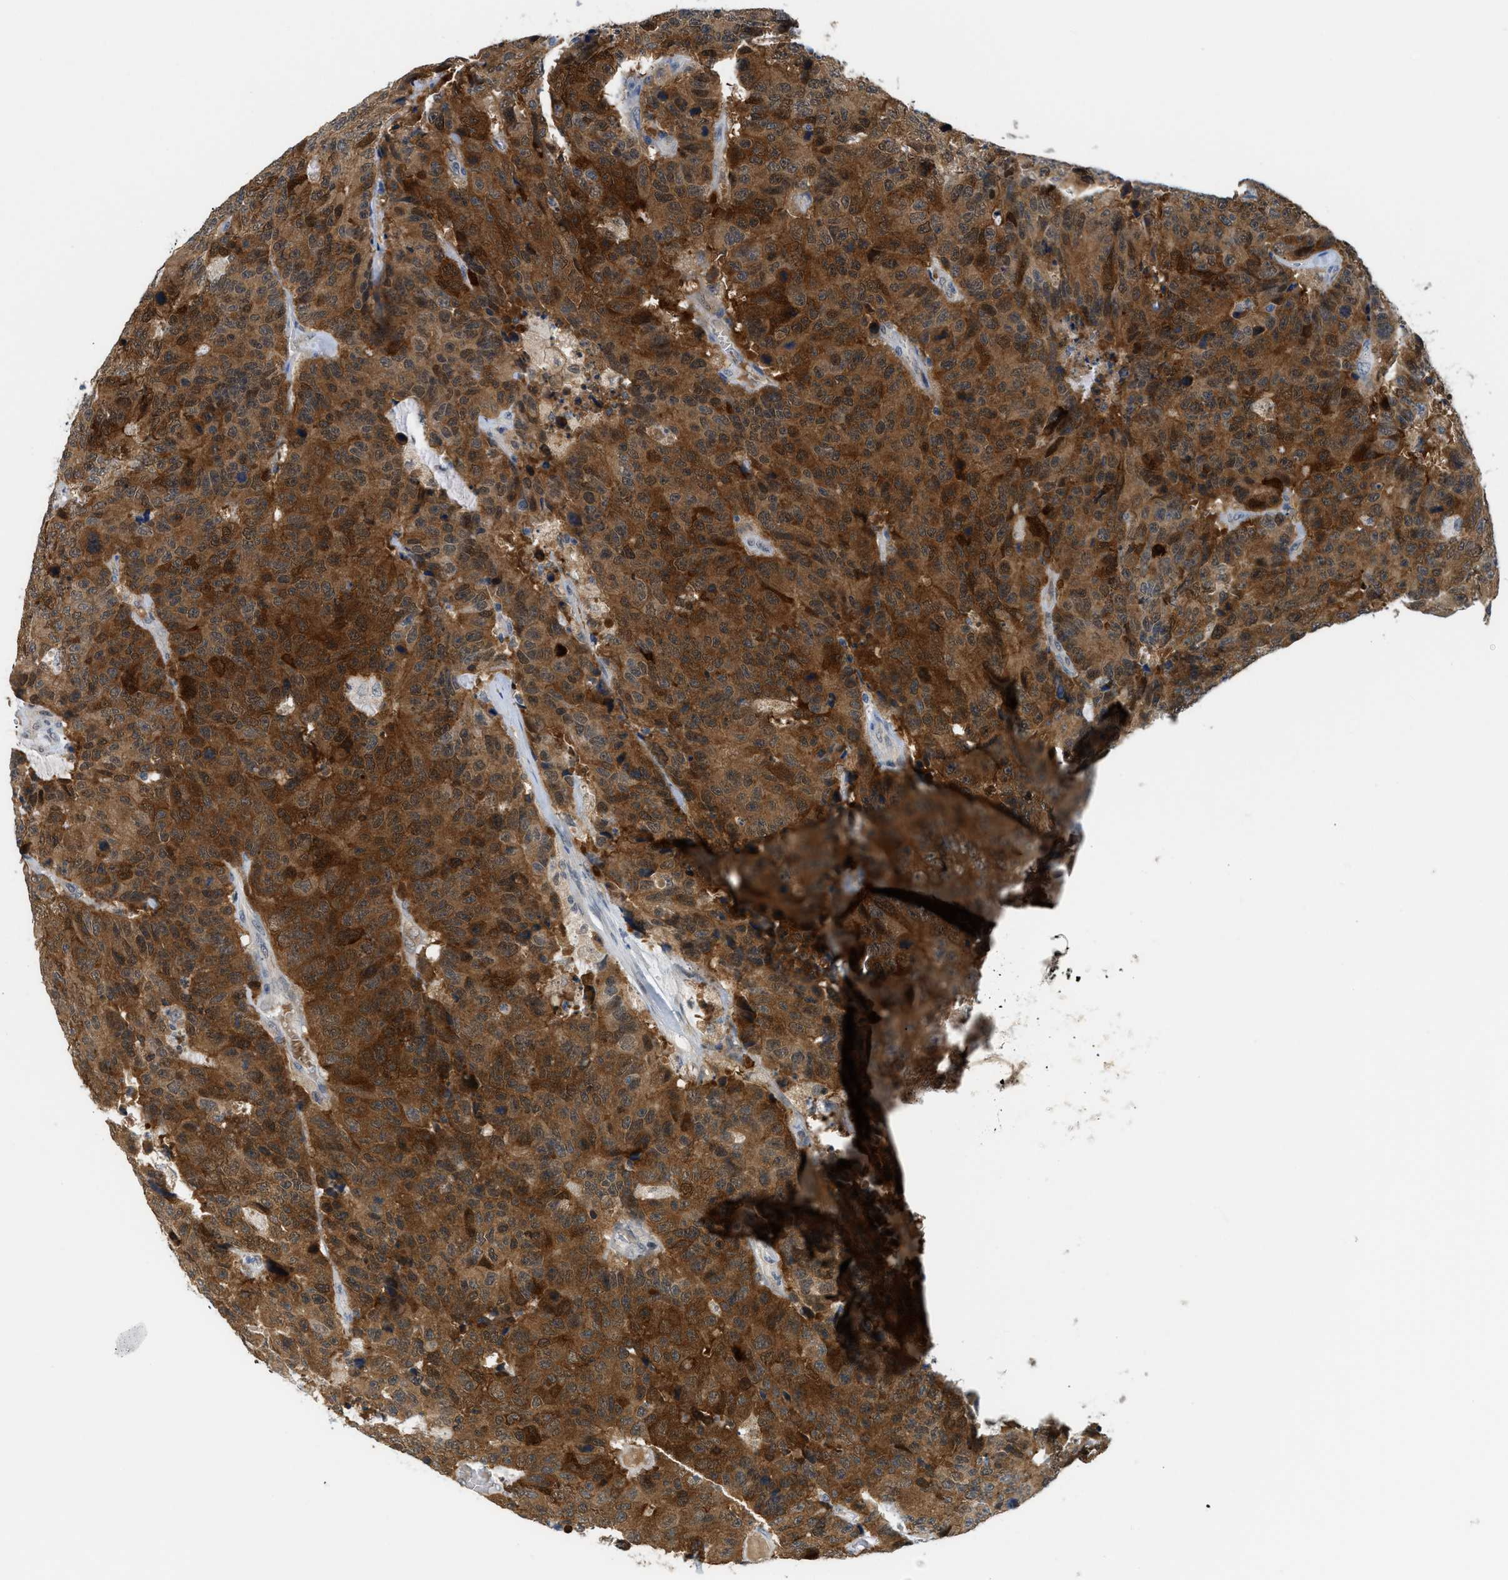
{"staining": {"intensity": "strong", "quantity": ">75%", "location": "cytoplasmic/membranous,nuclear"}, "tissue": "colorectal cancer", "cell_type": "Tumor cells", "image_type": "cancer", "snomed": [{"axis": "morphology", "description": "Adenocarcinoma, NOS"}, {"axis": "topography", "description": "Colon"}], "caption": "Immunohistochemistry (IHC) (DAB) staining of human colorectal cancer (adenocarcinoma) exhibits strong cytoplasmic/membranous and nuclear protein staining in approximately >75% of tumor cells.", "gene": "PSAT1", "patient": {"sex": "female", "age": 86}}